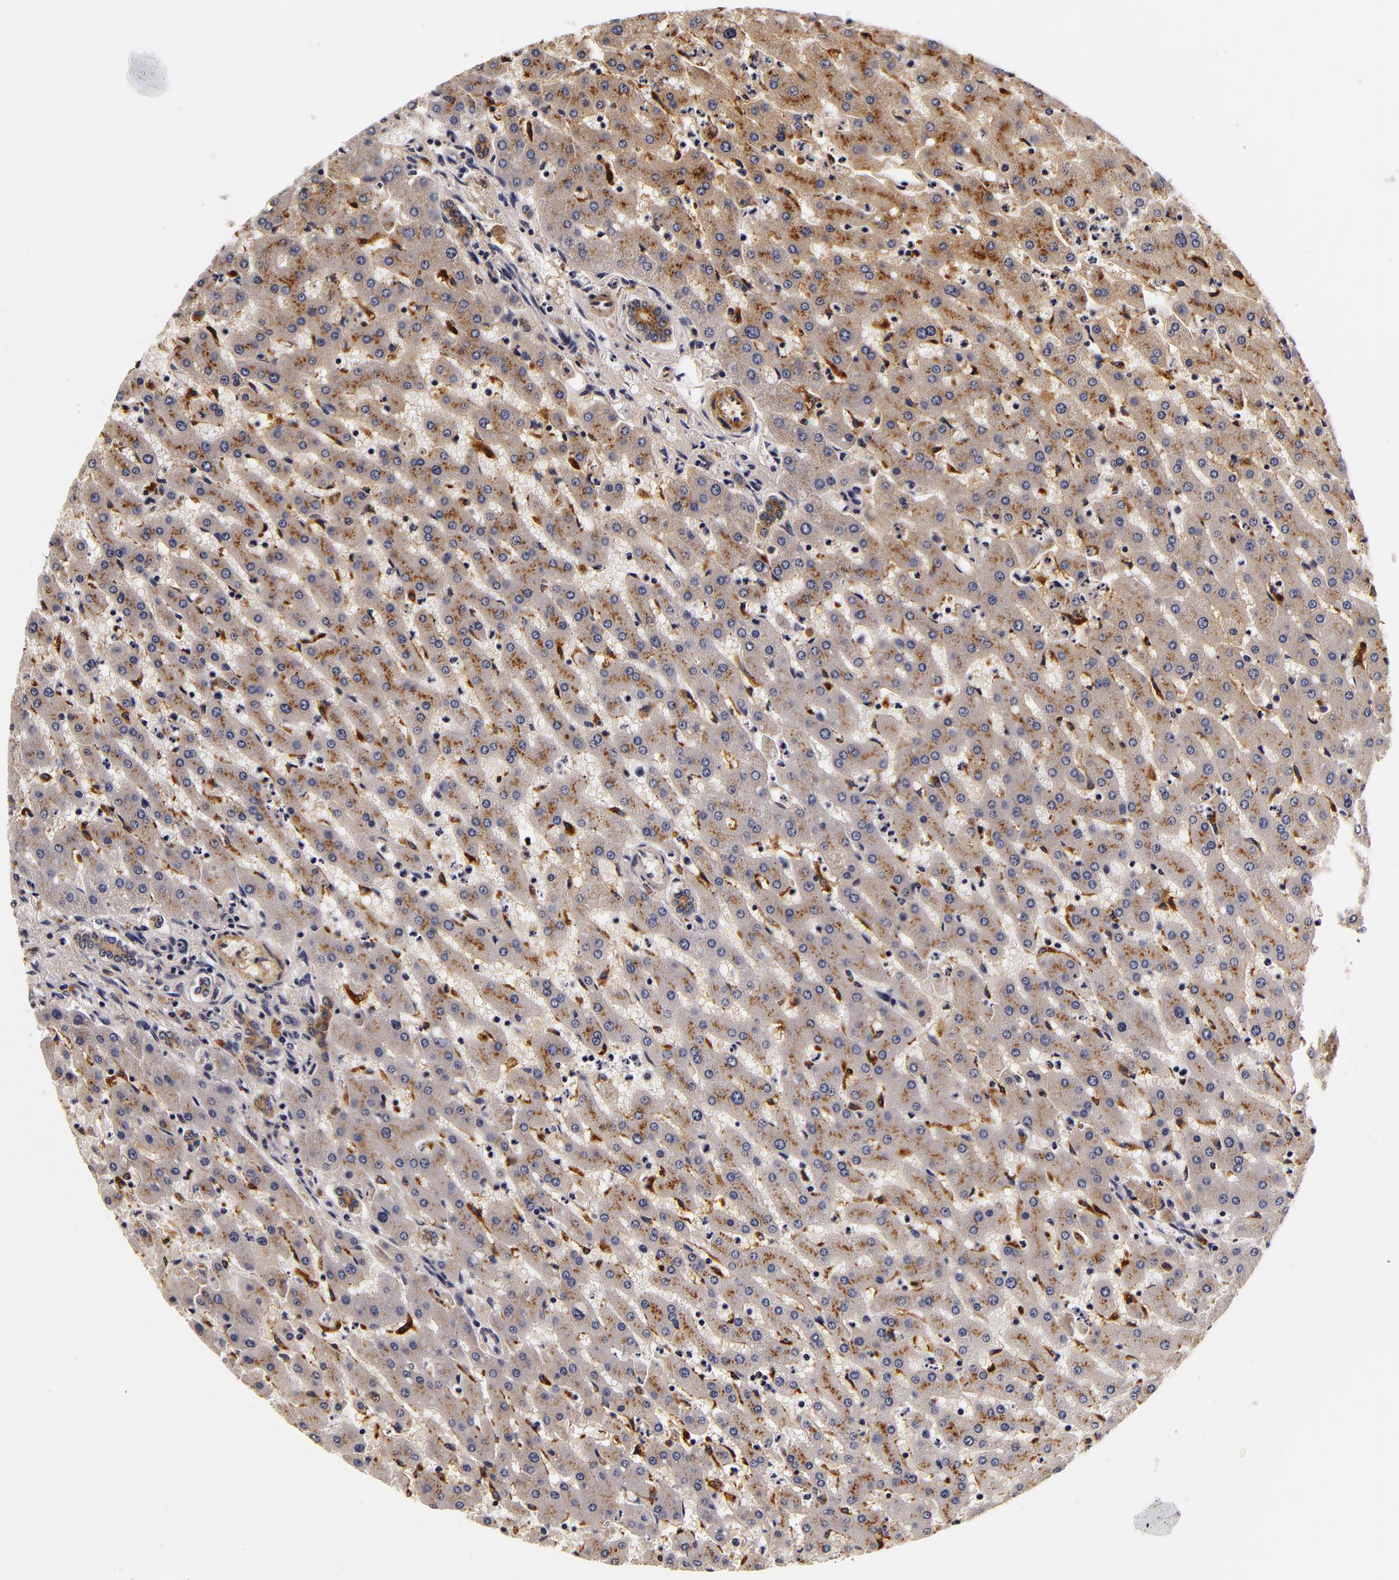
{"staining": {"intensity": "negative", "quantity": "none", "location": "none"}, "tissue": "liver", "cell_type": "Cholangiocytes", "image_type": "normal", "snomed": [{"axis": "morphology", "description": "Normal tissue, NOS"}, {"axis": "topography", "description": "Liver"}], "caption": "Cholangiocytes are negative for brown protein staining in benign liver.", "gene": "LGALS3BP", "patient": {"sex": "female", "age": 30}}